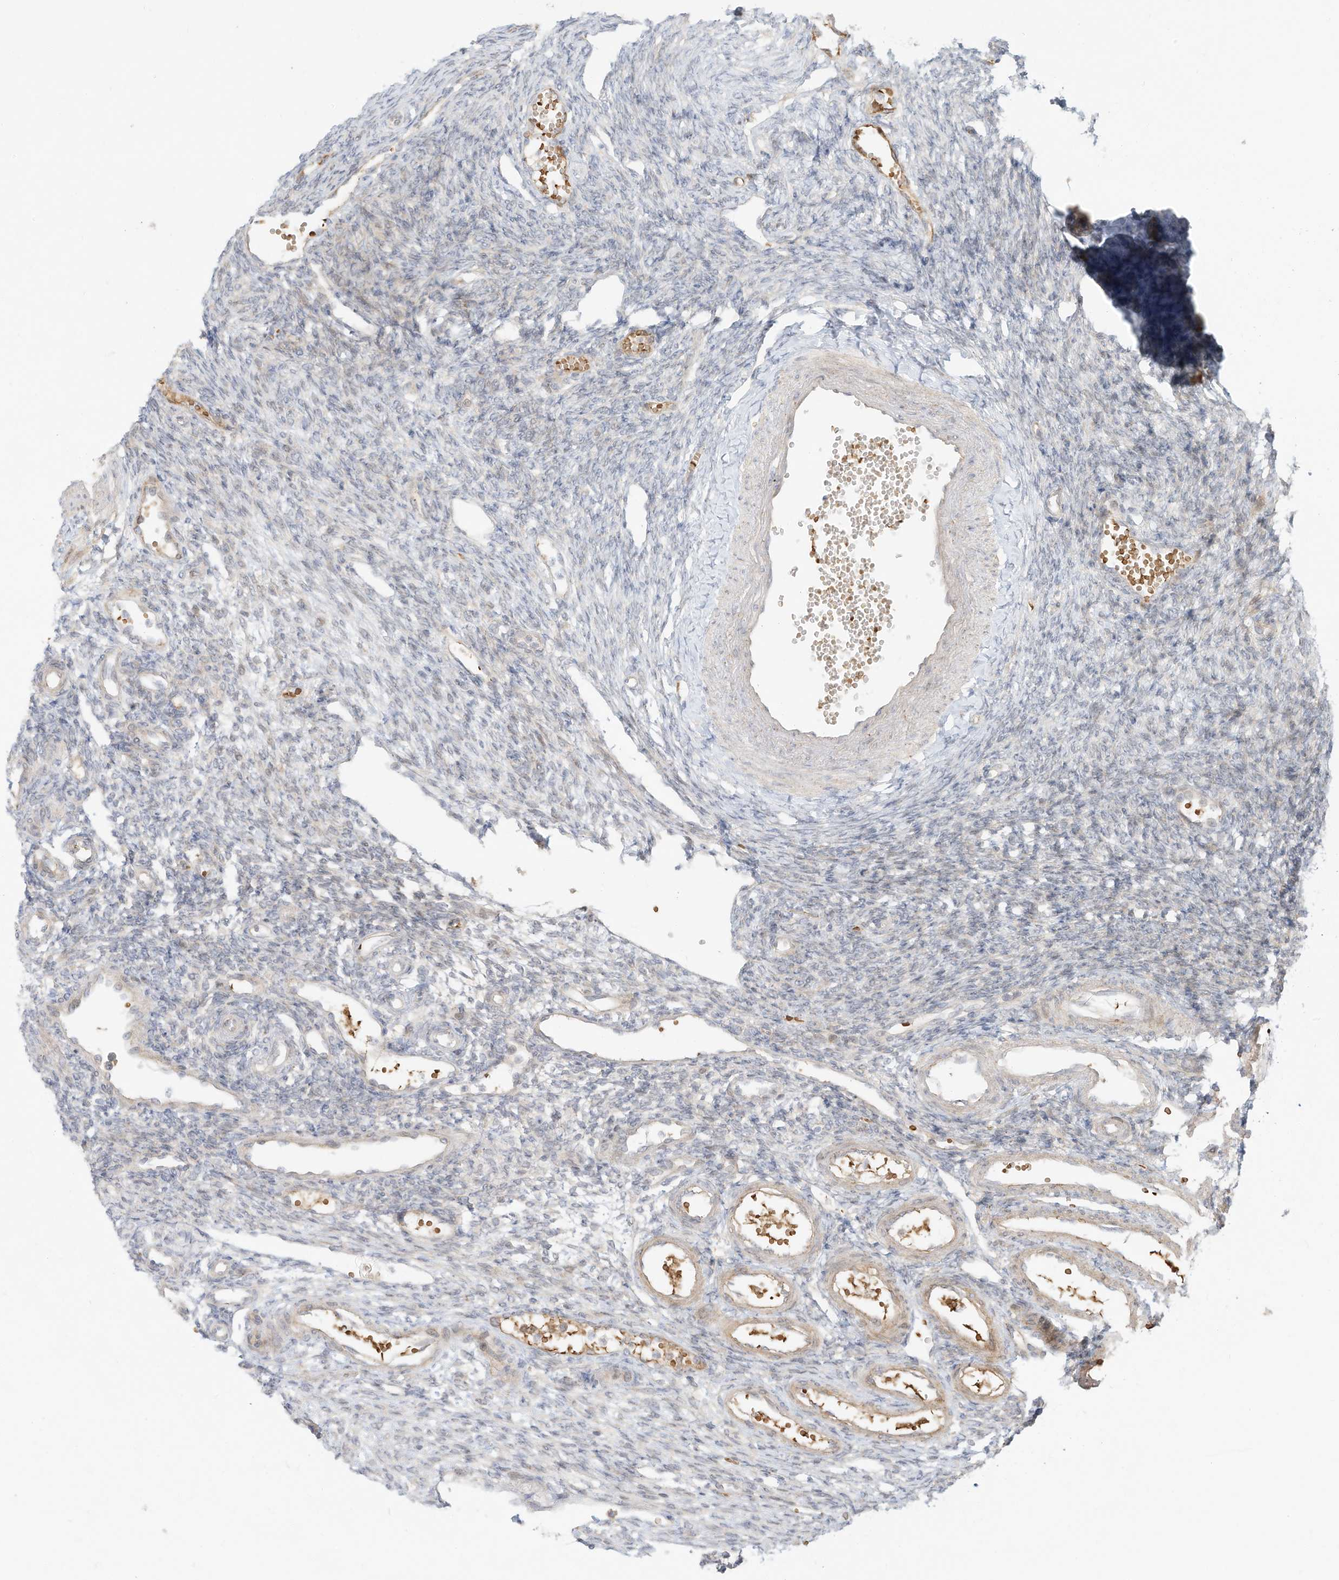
{"staining": {"intensity": "strong", "quantity": ">75%", "location": "cytoplasmic/membranous"}, "tissue": "ovary", "cell_type": "Follicle cells", "image_type": "normal", "snomed": [{"axis": "morphology", "description": "Normal tissue, NOS"}, {"axis": "morphology", "description": "Cyst, NOS"}, {"axis": "topography", "description": "Ovary"}], "caption": "Protein staining reveals strong cytoplasmic/membranous expression in approximately >75% of follicle cells in unremarkable ovary.", "gene": "OFD1", "patient": {"sex": "female", "age": 33}}